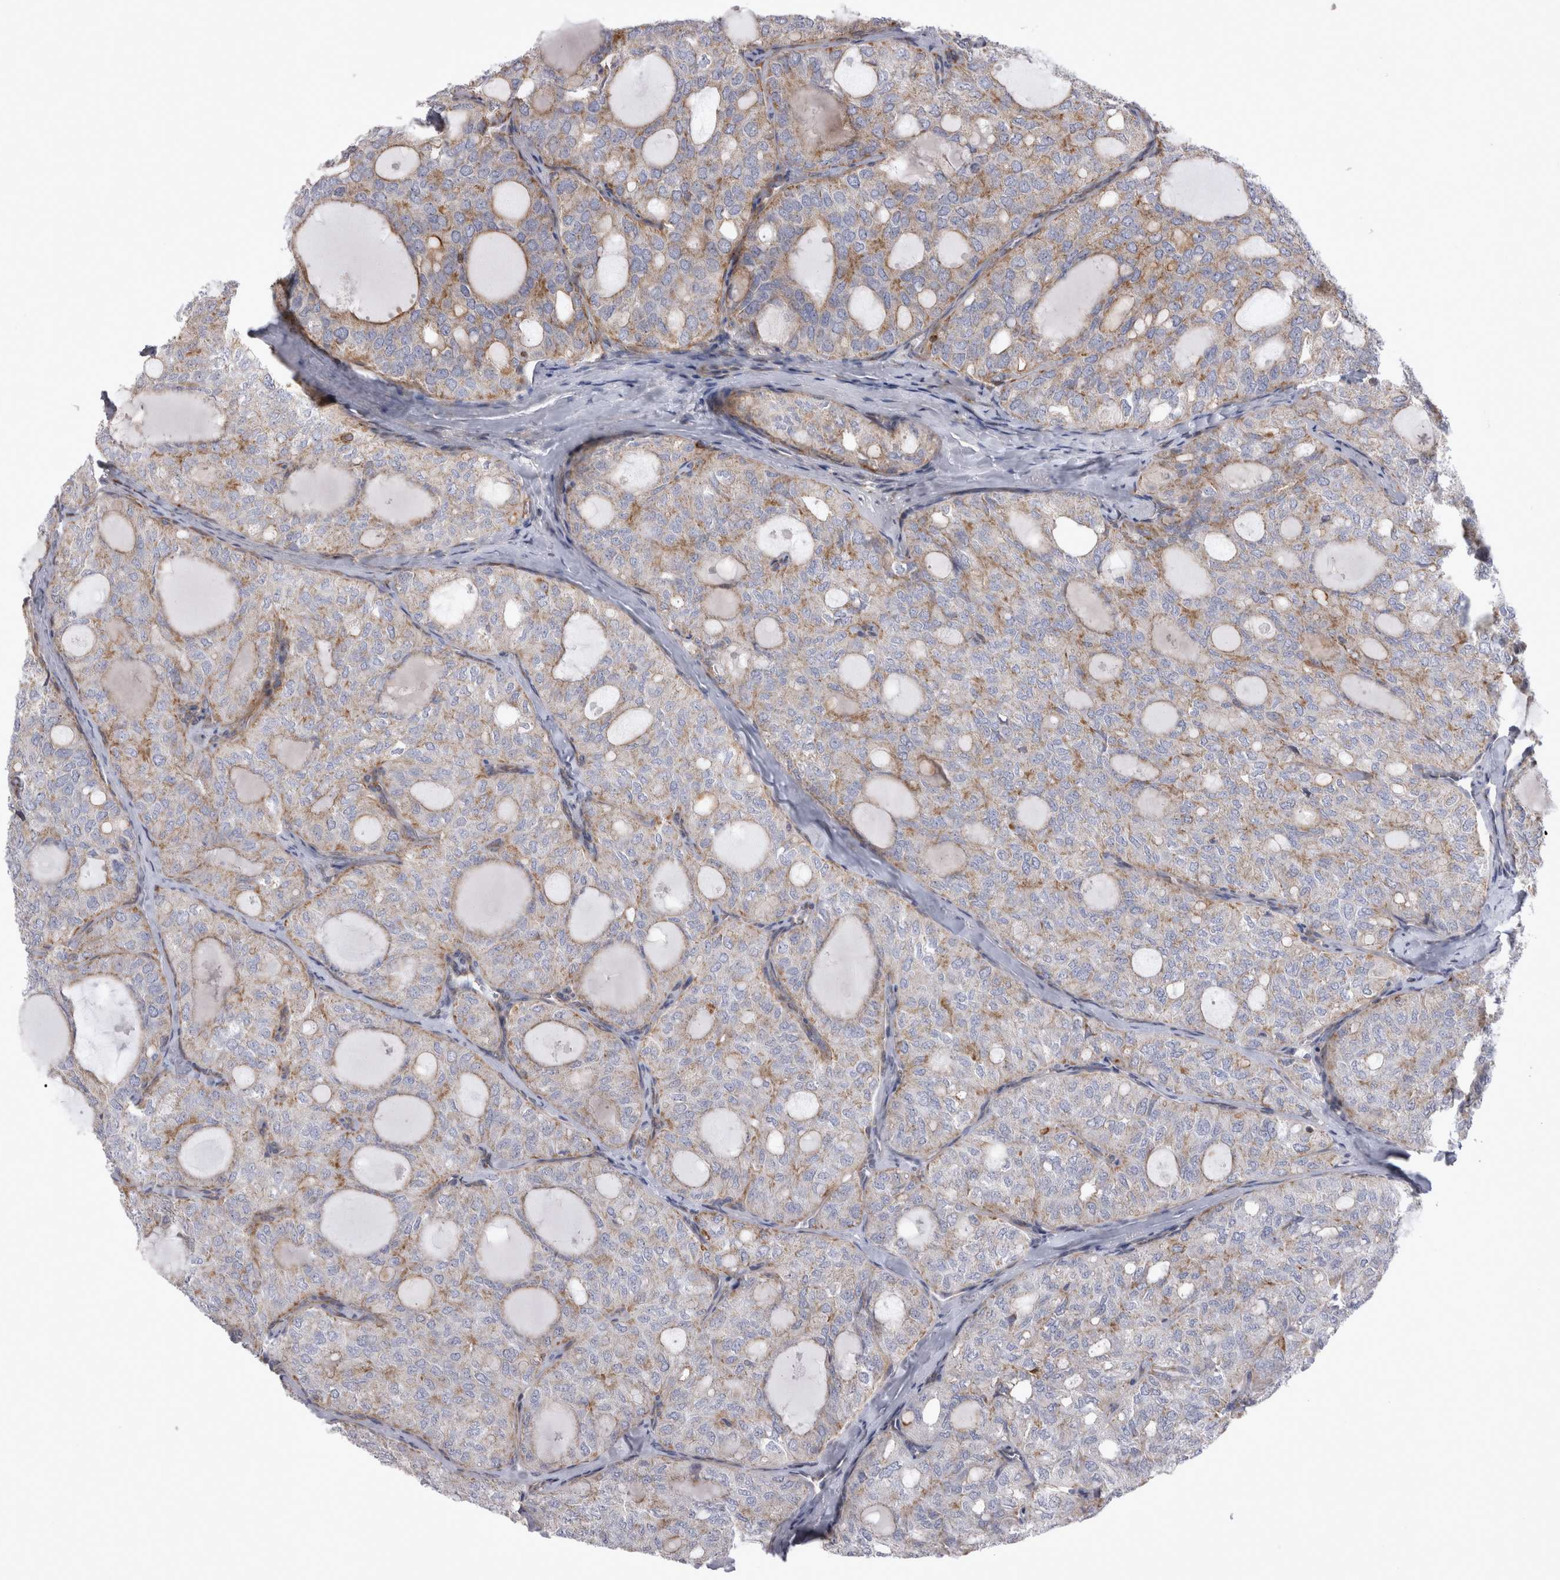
{"staining": {"intensity": "moderate", "quantity": "25%-75%", "location": "cytoplasmic/membranous"}, "tissue": "thyroid cancer", "cell_type": "Tumor cells", "image_type": "cancer", "snomed": [{"axis": "morphology", "description": "Follicular adenoma carcinoma, NOS"}, {"axis": "topography", "description": "Thyroid gland"}], "caption": "Thyroid cancer was stained to show a protein in brown. There is medium levels of moderate cytoplasmic/membranous staining in approximately 25%-75% of tumor cells.", "gene": "TSPOAP1", "patient": {"sex": "male", "age": 75}}